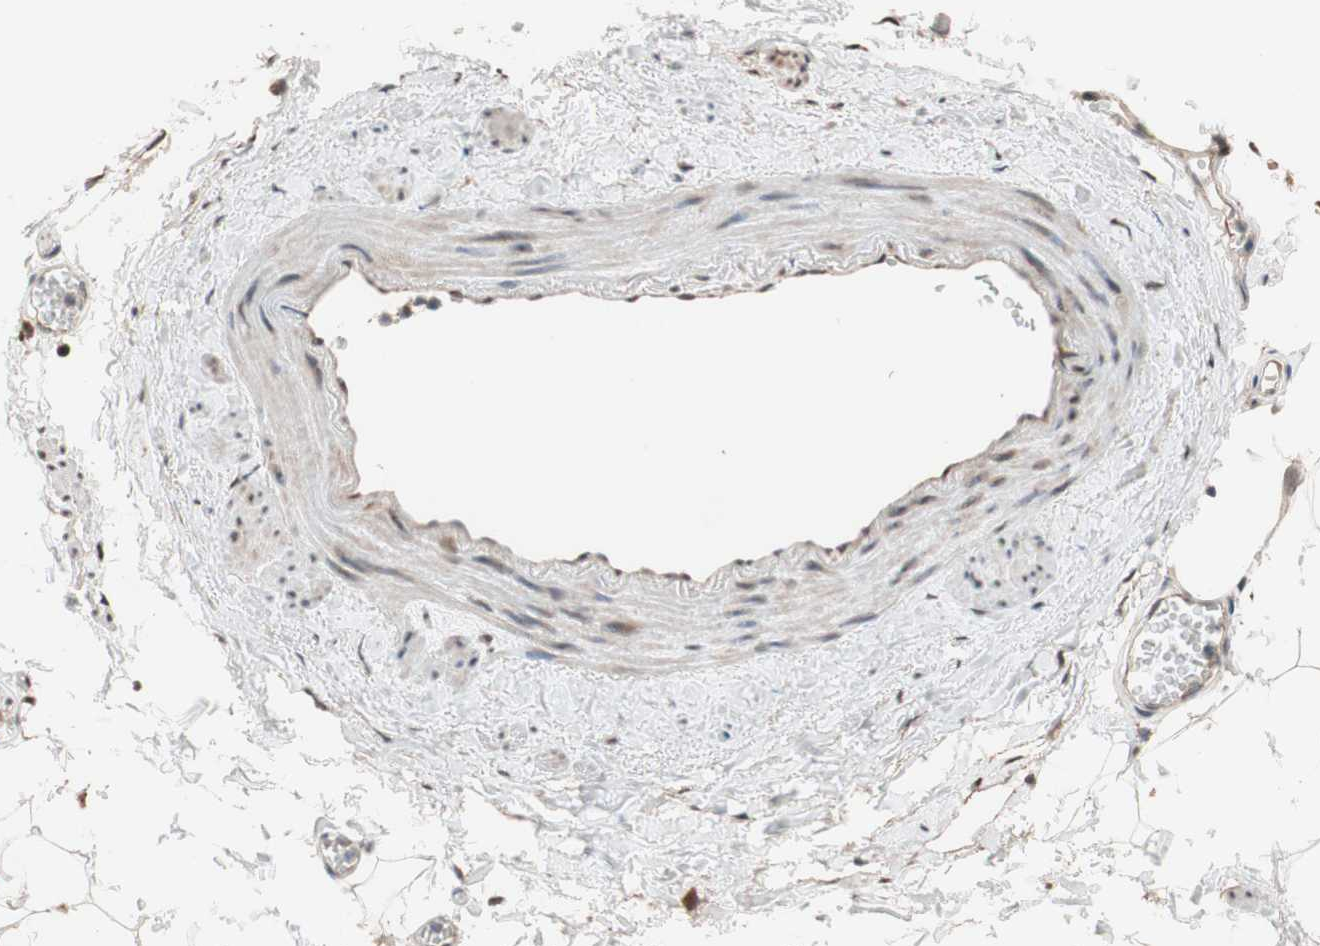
{"staining": {"intensity": "weak", "quantity": ">75%", "location": "cytoplasmic/membranous"}, "tissue": "adipose tissue", "cell_type": "Adipocytes", "image_type": "normal", "snomed": [{"axis": "morphology", "description": "Normal tissue, NOS"}, {"axis": "topography", "description": "Adipose tissue"}, {"axis": "topography", "description": "Peripheral nerve tissue"}], "caption": "Immunohistochemistry (IHC) staining of normal adipose tissue, which demonstrates low levels of weak cytoplasmic/membranous expression in about >75% of adipocytes indicating weak cytoplasmic/membranous protein expression. The staining was performed using DAB (brown) for protein detection and nuclei were counterstained in hematoxylin (blue).", "gene": "CCNC", "patient": {"sex": "male", "age": 52}}